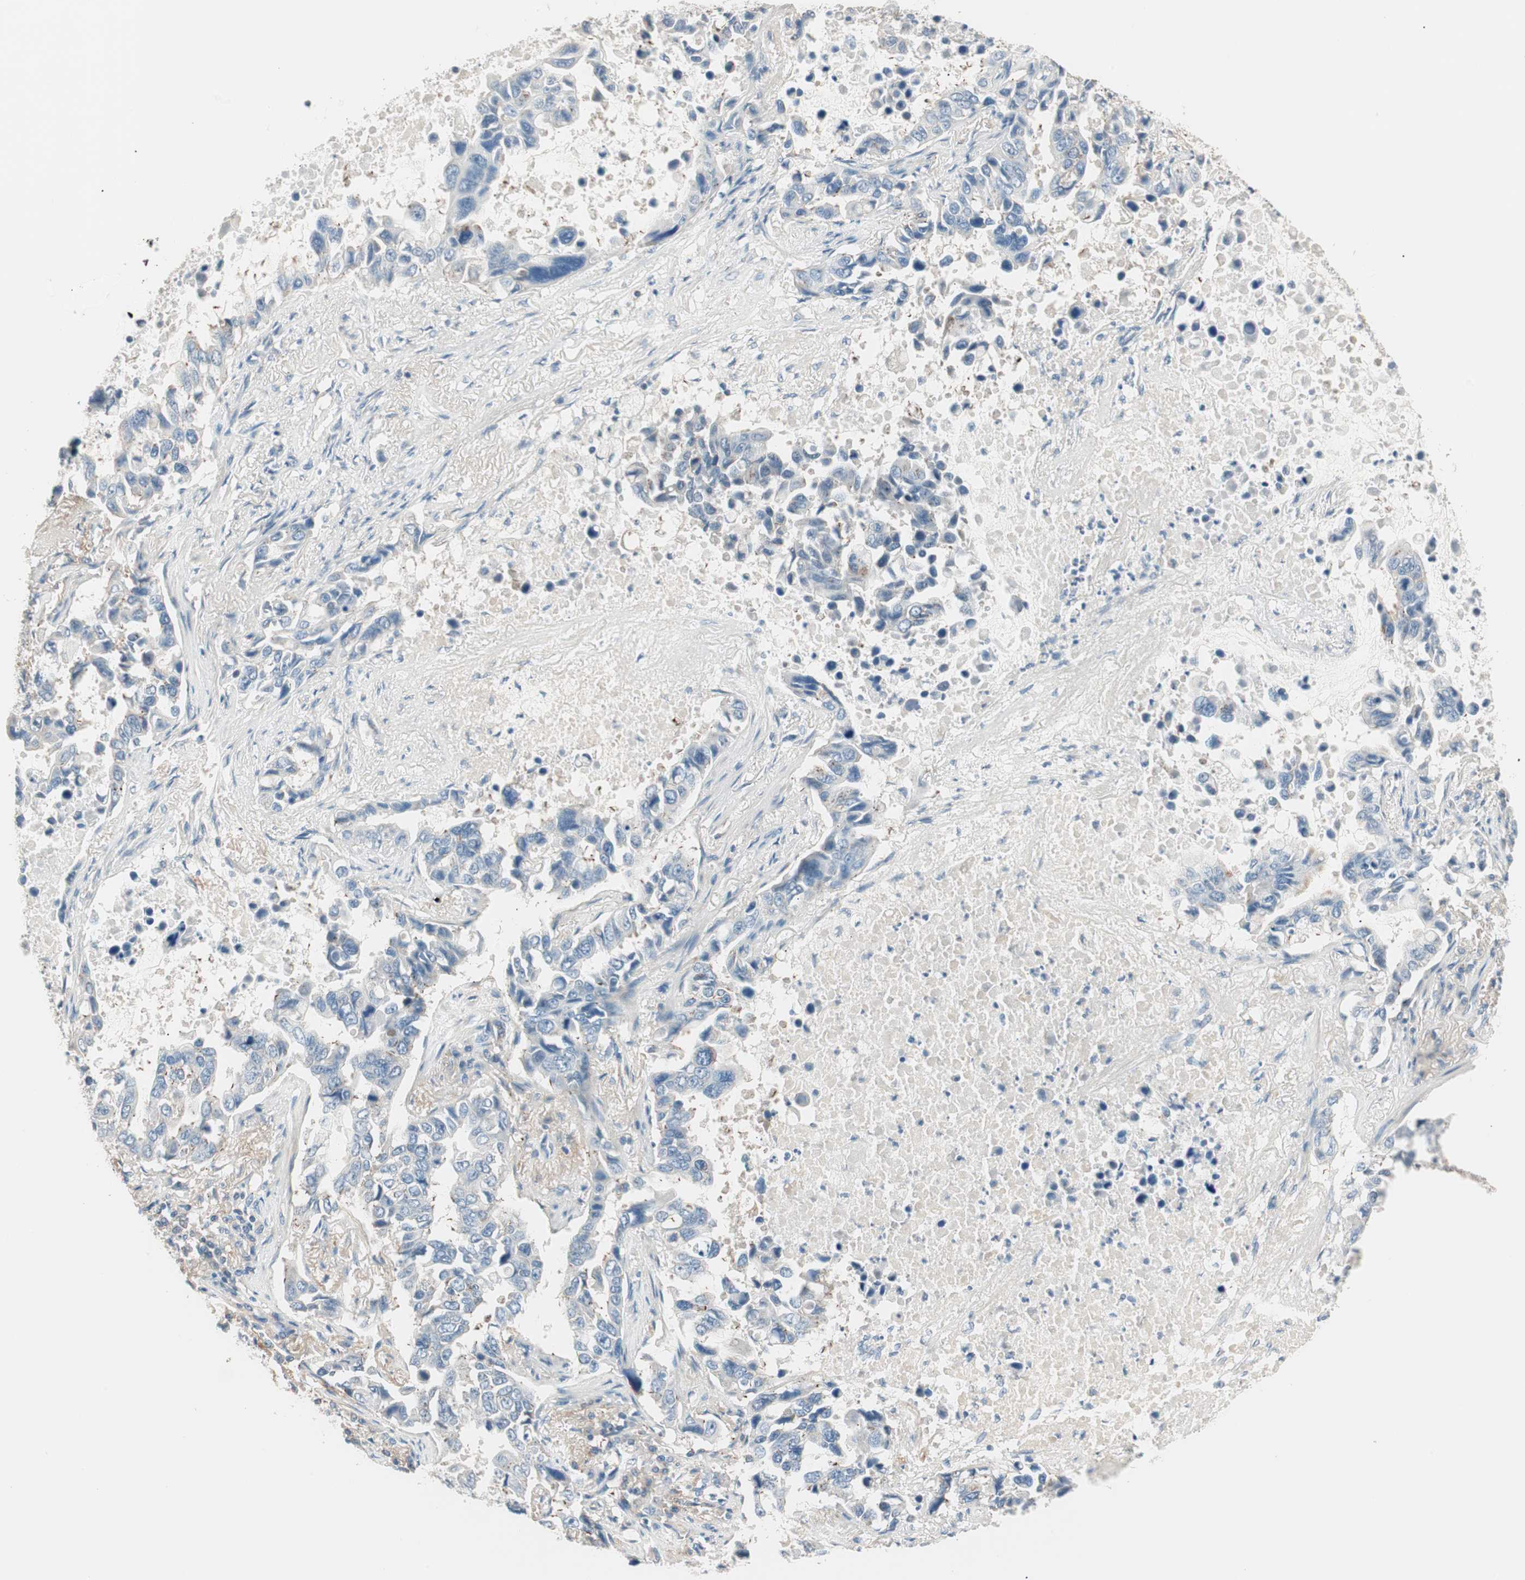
{"staining": {"intensity": "negative", "quantity": "none", "location": "none"}, "tissue": "lung cancer", "cell_type": "Tumor cells", "image_type": "cancer", "snomed": [{"axis": "morphology", "description": "Adenocarcinoma, NOS"}, {"axis": "topography", "description": "Lung"}], "caption": "Photomicrograph shows no significant protein positivity in tumor cells of lung cancer.", "gene": "RAD54B", "patient": {"sex": "male", "age": 64}}